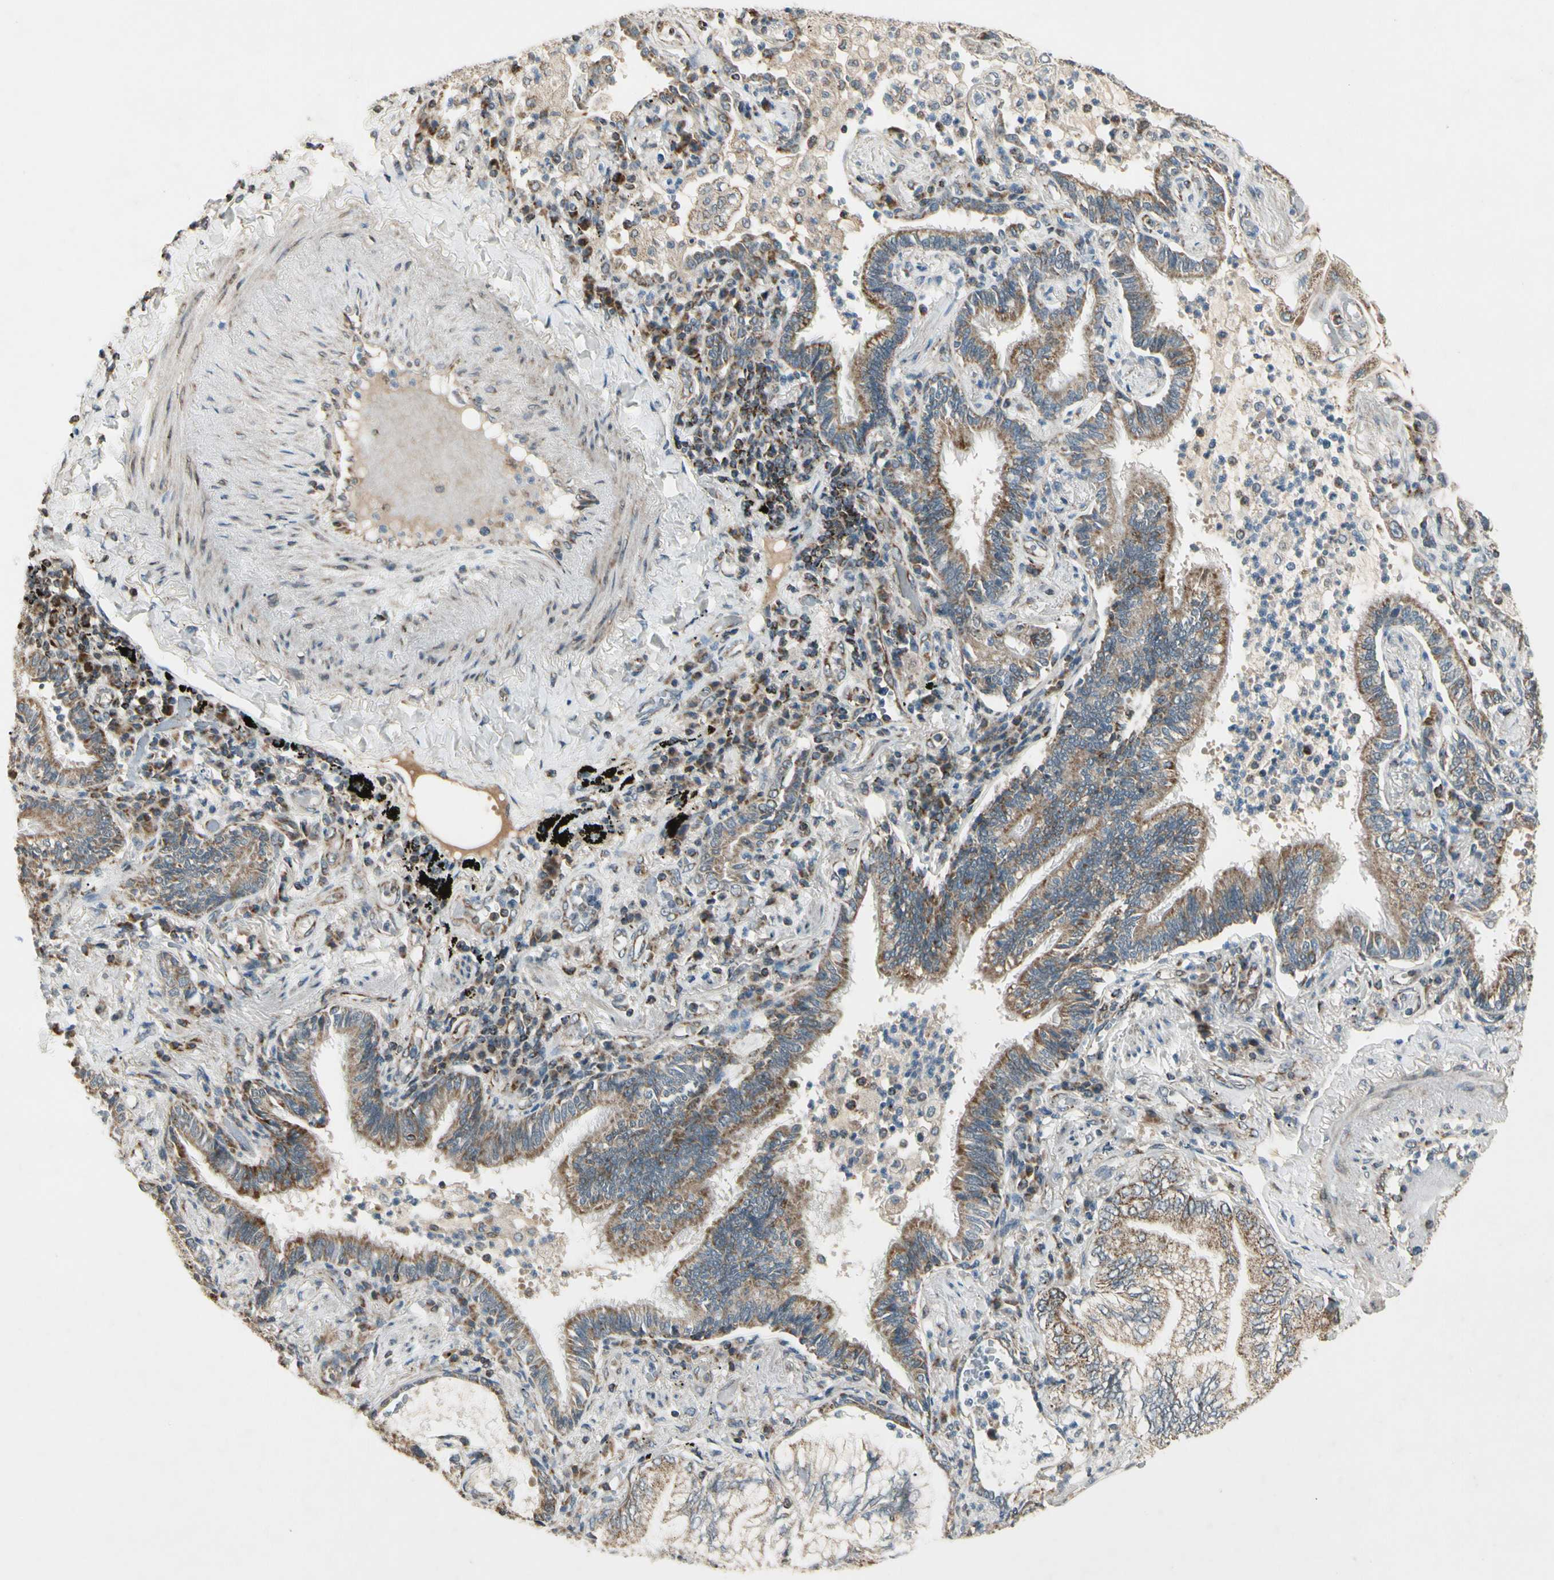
{"staining": {"intensity": "moderate", "quantity": "25%-75%", "location": "cytoplasmic/membranous"}, "tissue": "lung cancer", "cell_type": "Tumor cells", "image_type": "cancer", "snomed": [{"axis": "morphology", "description": "Normal tissue, NOS"}, {"axis": "morphology", "description": "Adenocarcinoma, NOS"}, {"axis": "topography", "description": "Bronchus"}, {"axis": "topography", "description": "Lung"}], "caption": "Lung adenocarcinoma stained with DAB immunohistochemistry (IHC) reveals medium levels of moderate cytoplasmic/membranous staining in approximately 25%-75% of tumor cells.", "gene": "KHDC4", "patient": {"sex": "female", "age": 70}}